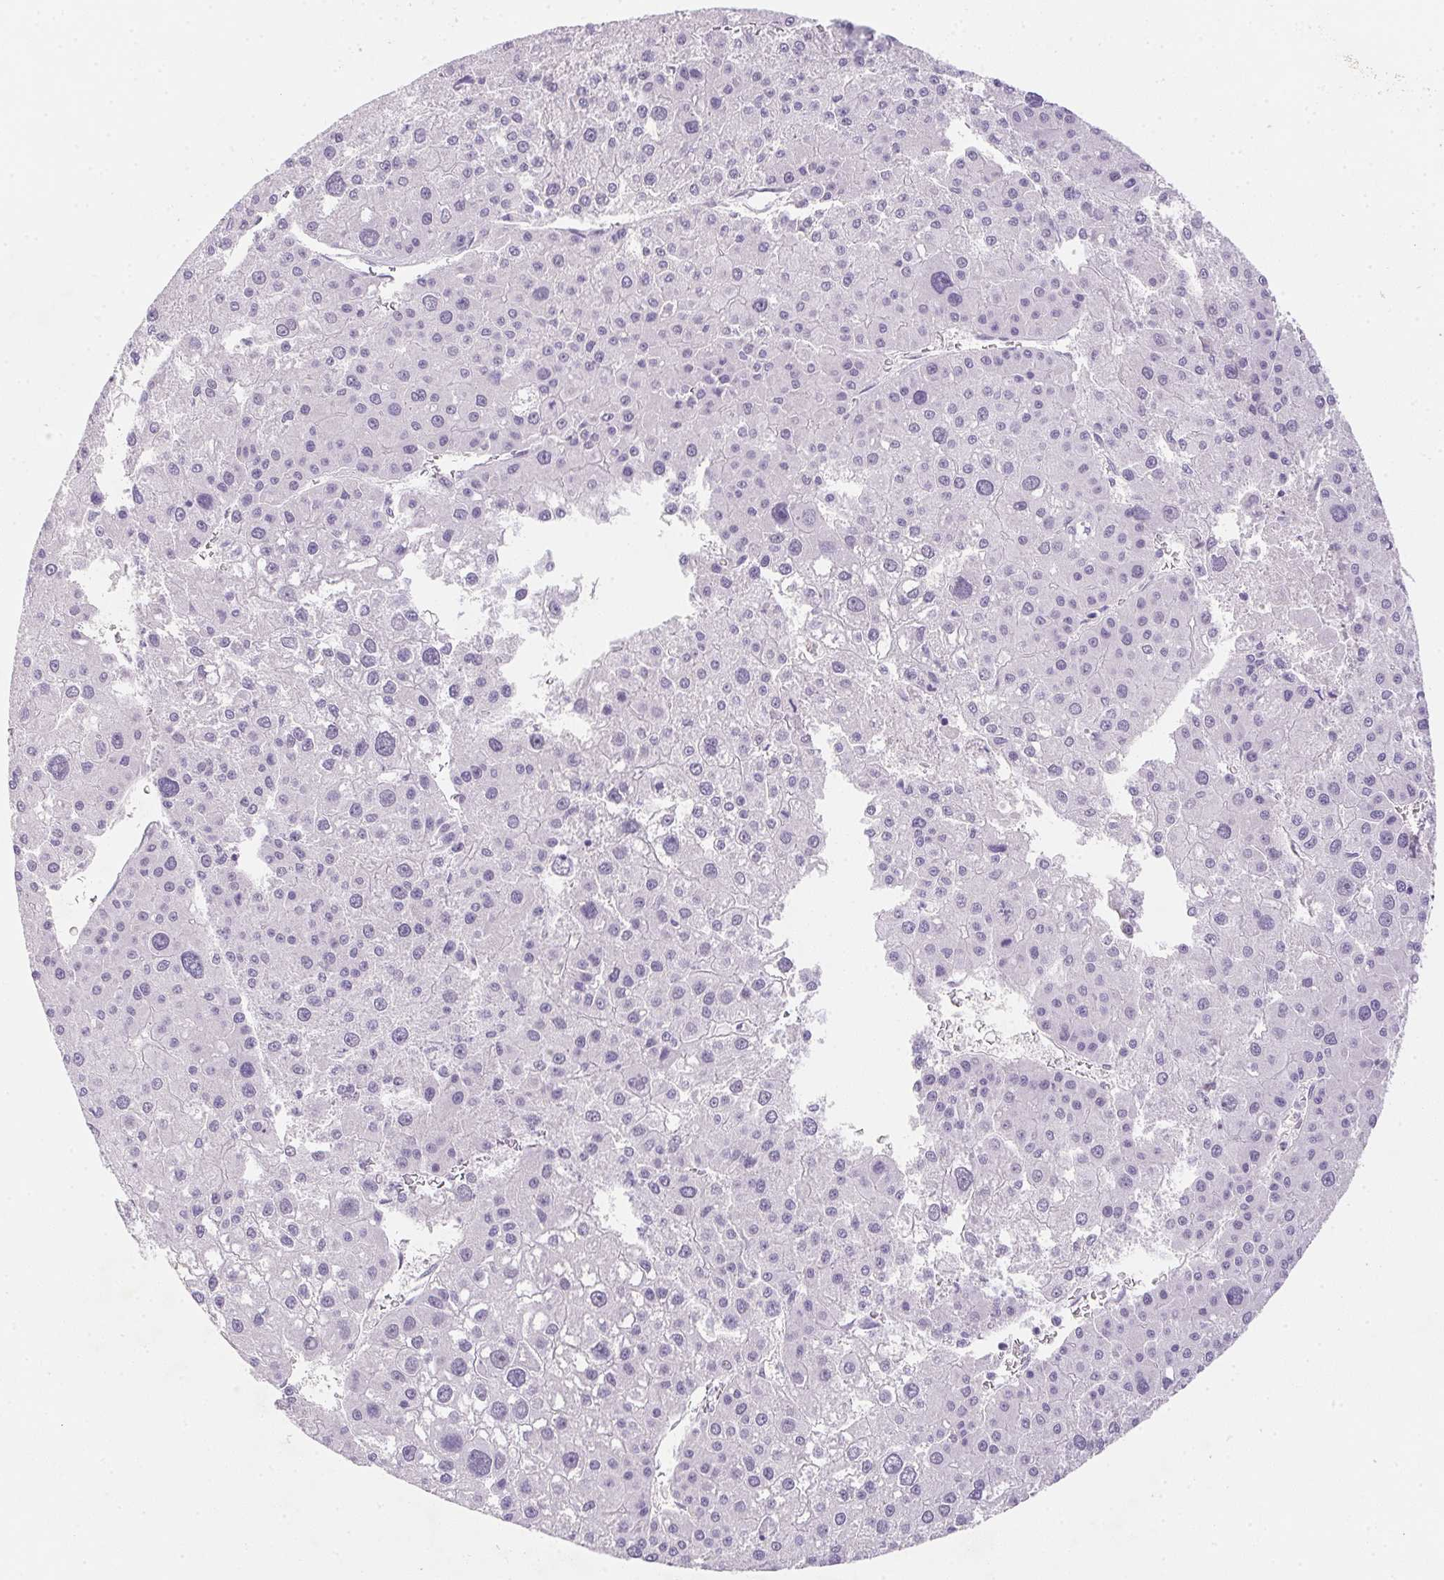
{"staining": {"intensity": "negative", "quantity": "none", "location": "none"}, "tissue": "liver cancer", "cell_type": "Tumor cells", "image_type": "cancer", "snomed": [{"axis": "morphology", "description": "Carcinoma, Hepatocellular, NOS"}, {"axis": "topography", "description": "Liver"}], "caption": "The IHC image has no significant staining in tumor cells of hepatocellular carcinoma (liver) tissue. (Immunohistochemistry (ihc), brightfield microscopy, high magnification).", "gene": "HELLS", "patient": {"sex": "male", "age": 73}}